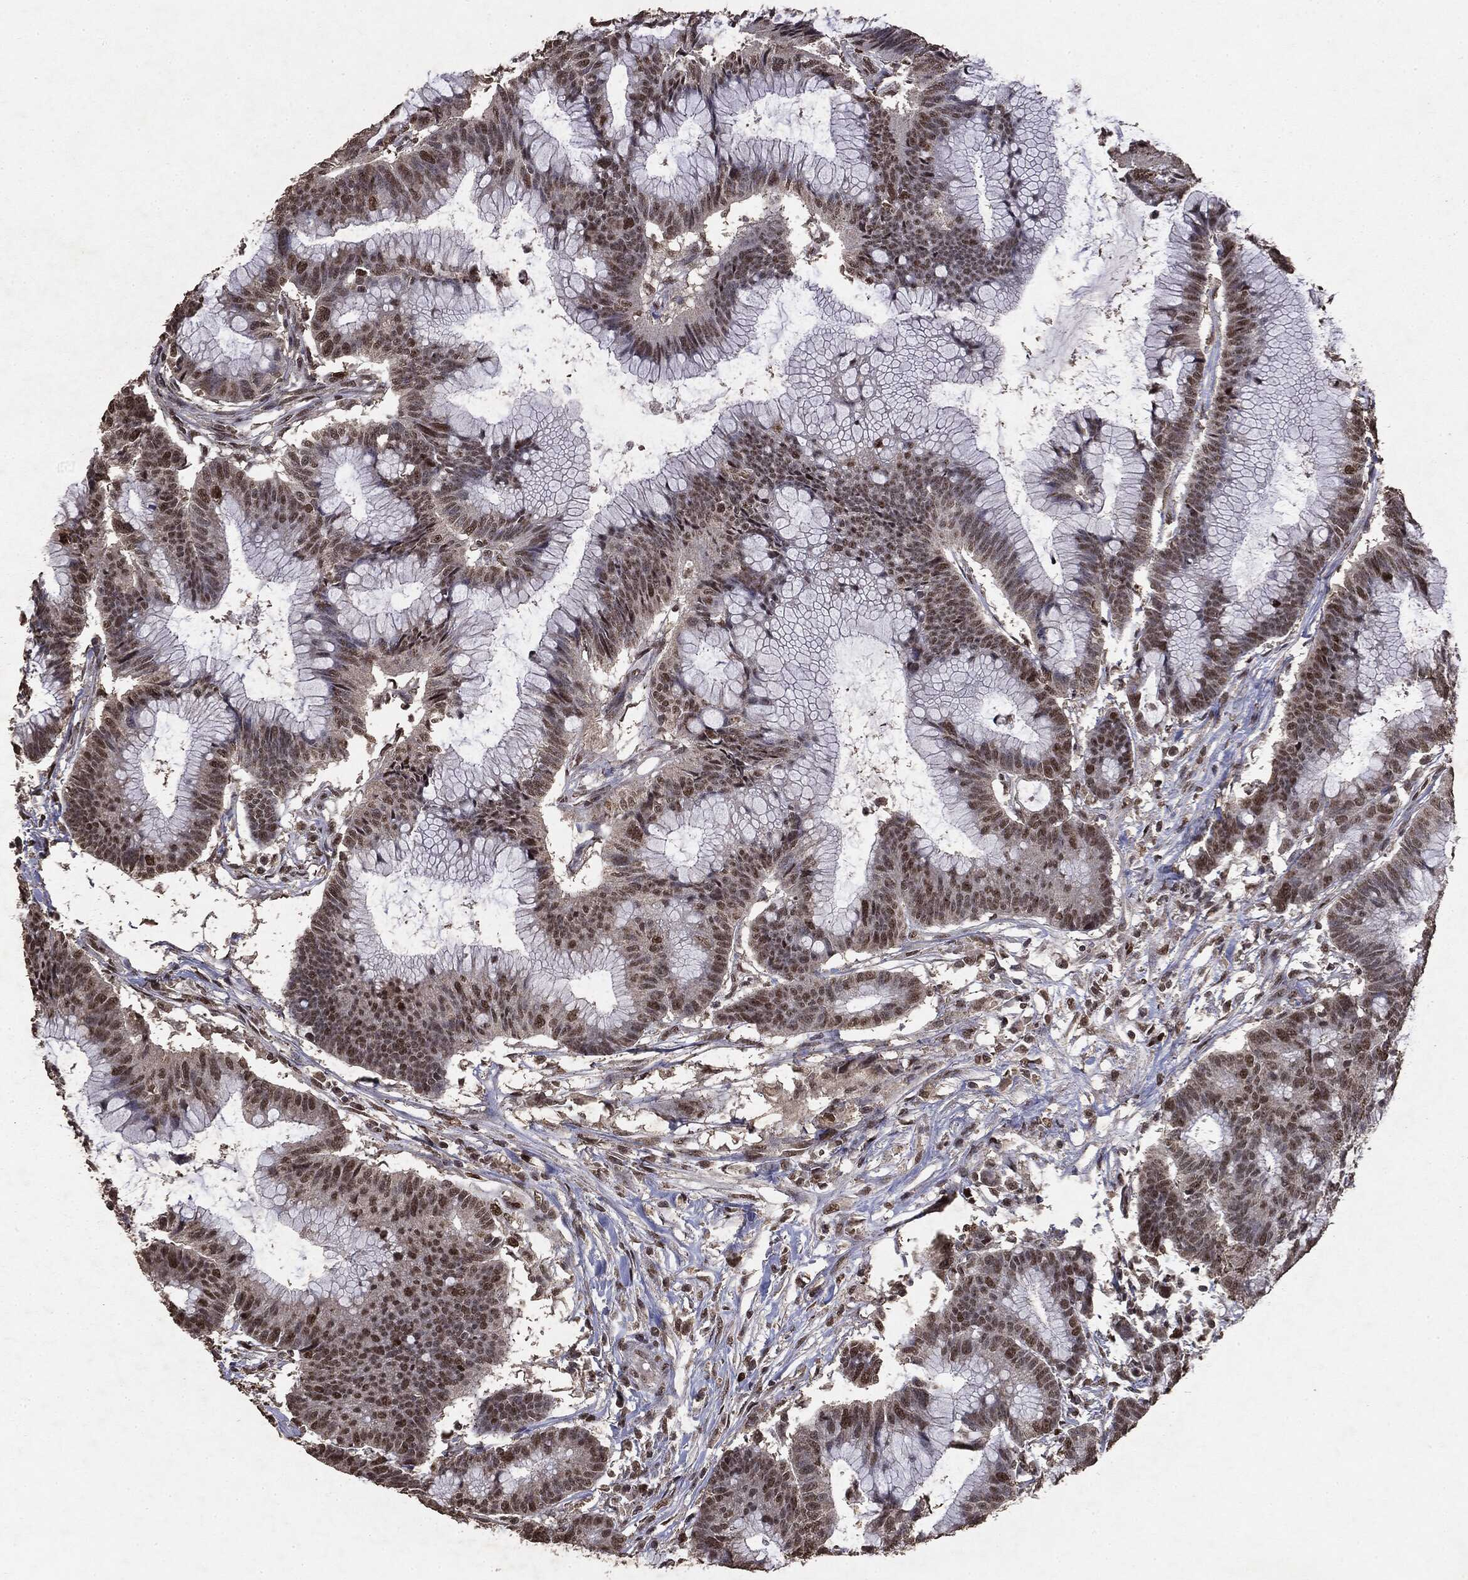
{"staining": {"intensity": "moderate", "quantity": "25%-75%", "location": "nuclear"}, "tissue": "colorectal cancer", "cell_type": "Tumor cells", "image_type": "cancer", "snomed": [{"axis": "morphology", "description": "Adenocarcinoma, NOS"}, {"axis": "topography", "description": "Colon"}], "caption": "This histopathology image reveals immunohistochemistry (IHC) staining of human colorectal adenocarcinoma, with medium moderate nuclear staining in about 25%-75% of tumor cells.", "gene": "RAD18", "patient": {"sex": "female", "age": 78}}